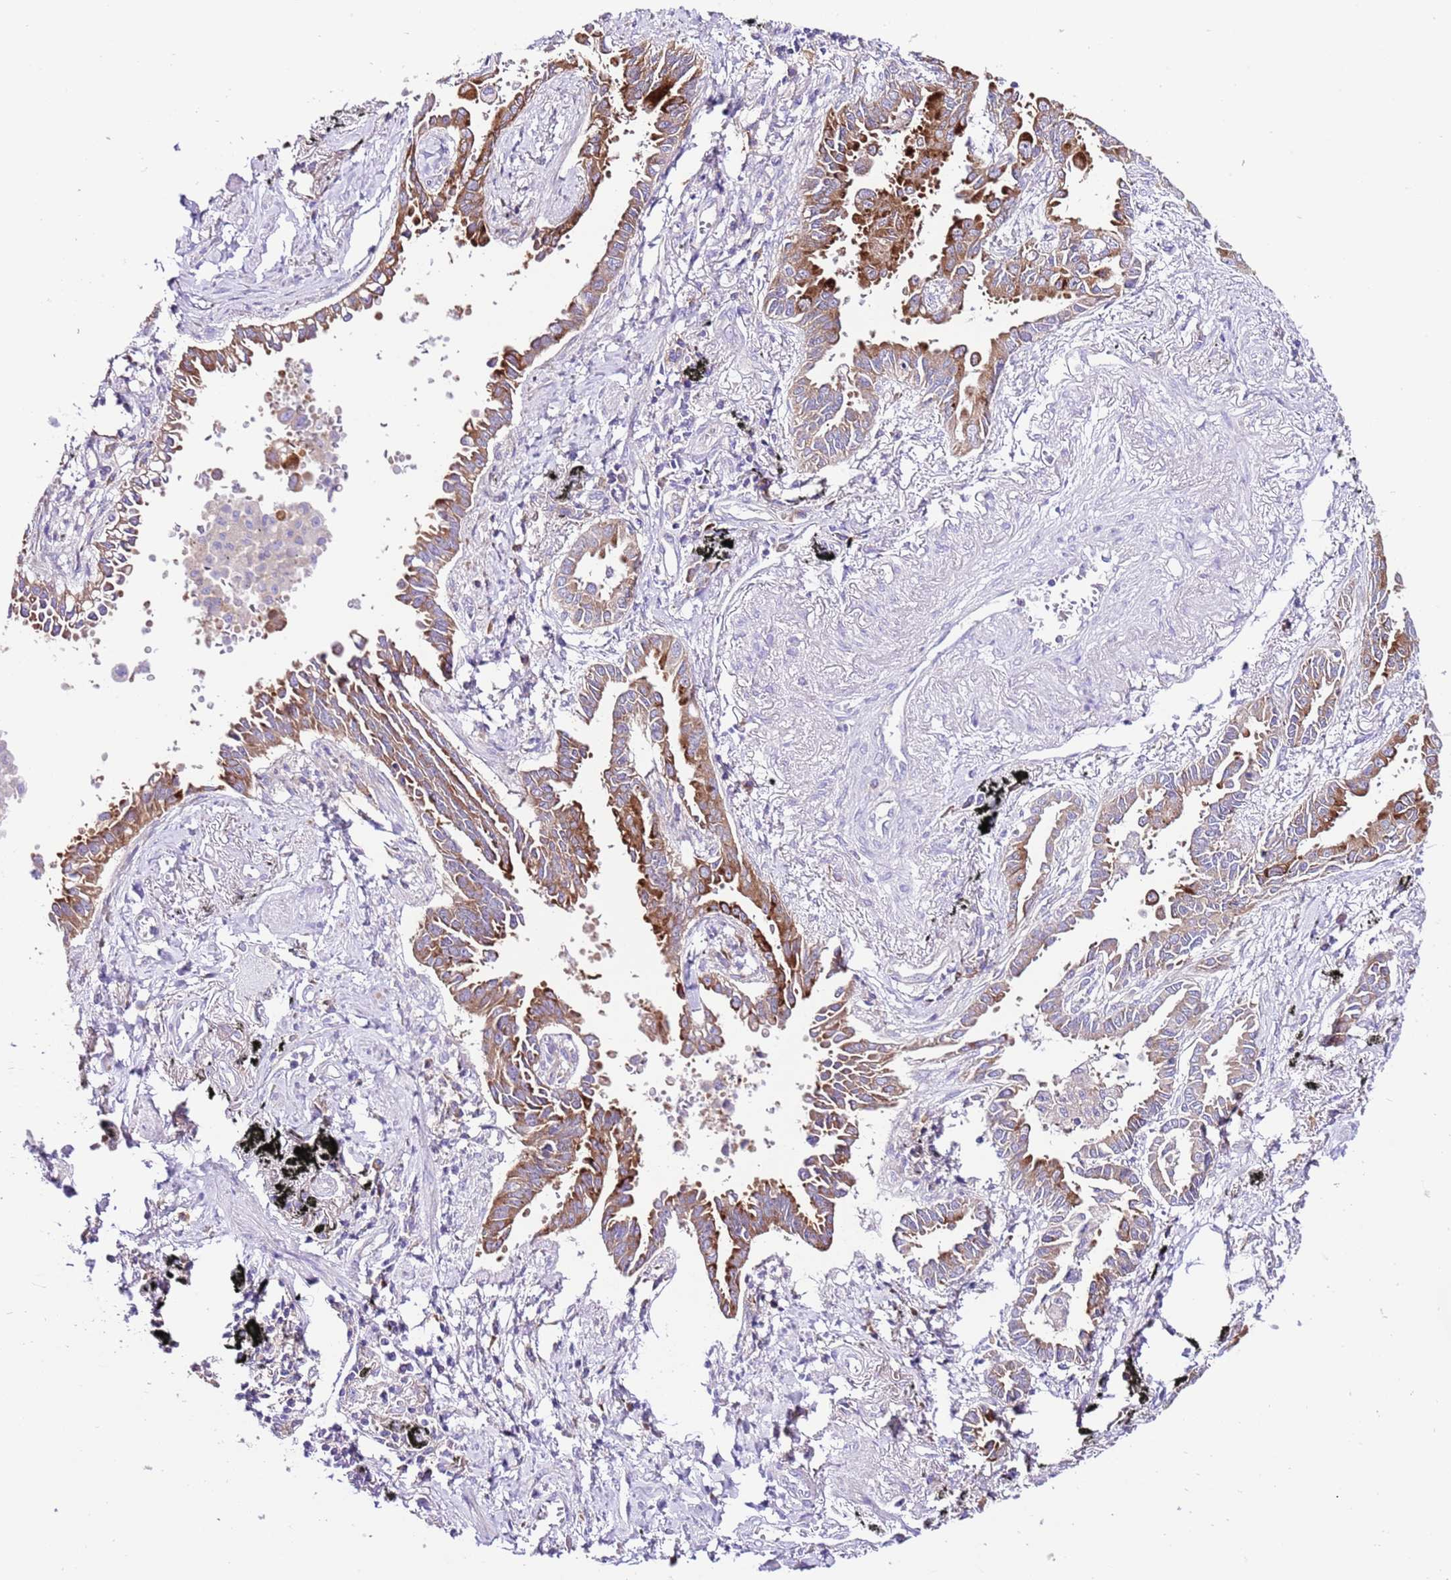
{"staining": {"intensity": "strong", "quantity": ">75%", "location": "cytoplasmic/membranous"}, "tissue": "lung cancer", "cell_type": "Tumor cells", "image_type": "cancer", "snomed": [{"axis": "morphology", "description": "Adenocarcinoma, NOS"}, {"axis": "topography", "description": "Lung"}], "caption": "Strong cytoplasmic/membranous staining for a protein is present in about >75% of tumor cells of adenocarcinoma (lung) using immunohistochemistry.", "gene": "RPS10", "patient": {"sex": "male", "age": 67}}